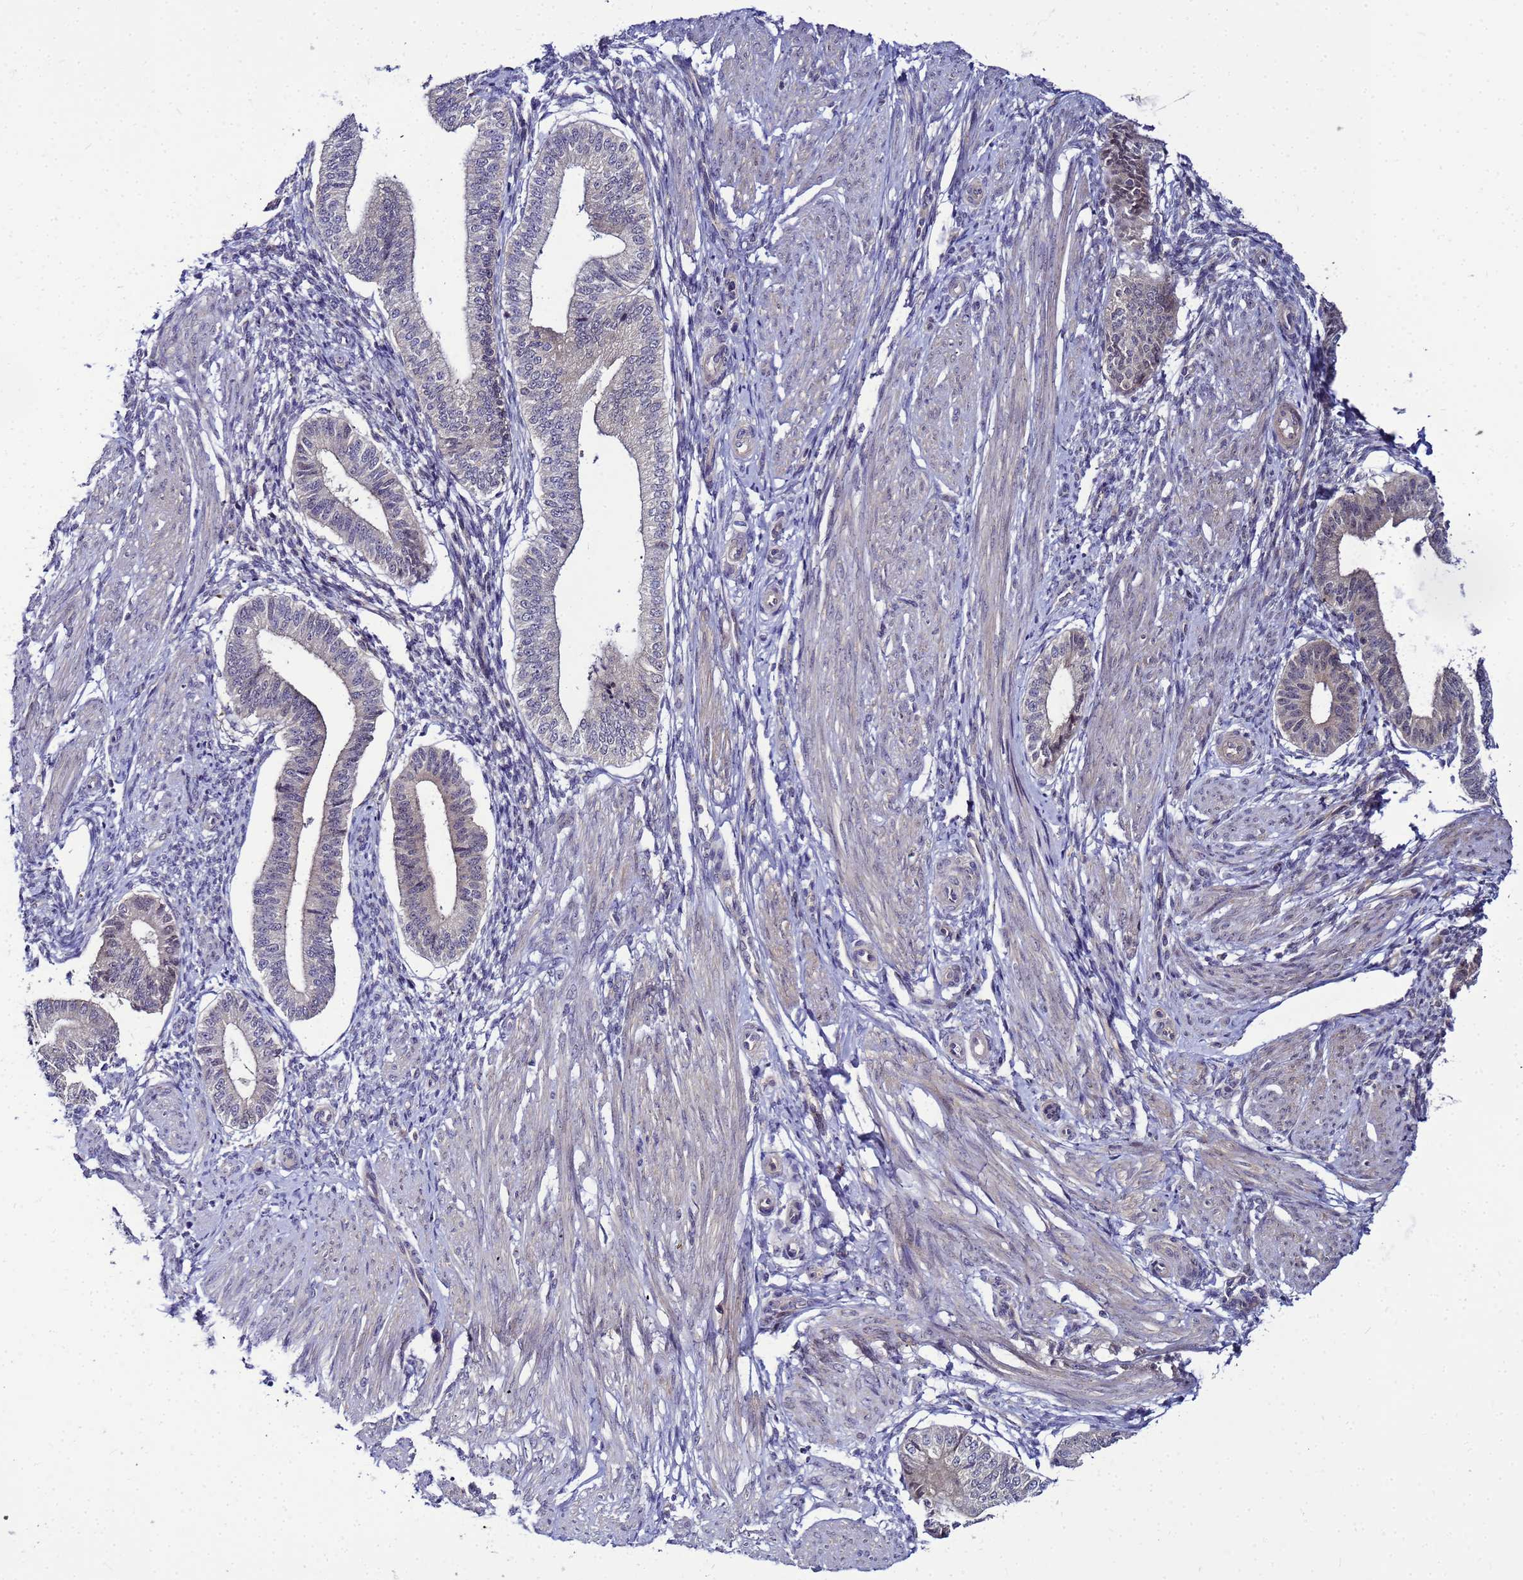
{"staining": {"intensity": "negative", "quantity": "none", "location": "none"}, "tissue": "endometrium", "cell_type": "Cells in endometrial stroma", "image_type": "normal", "snomed": [{"axis": "morphology", "description": "Normal tissue, NOS"}, {"axis": "topography", "description": "Endometrium"}], "caption": "Cells in endometrial stroma show no significant protein staining in unremarkable endometrium. Nuclei are stained in blue.", "gene": "SAT1", "patient": {"sex": "female", "age": 39}}